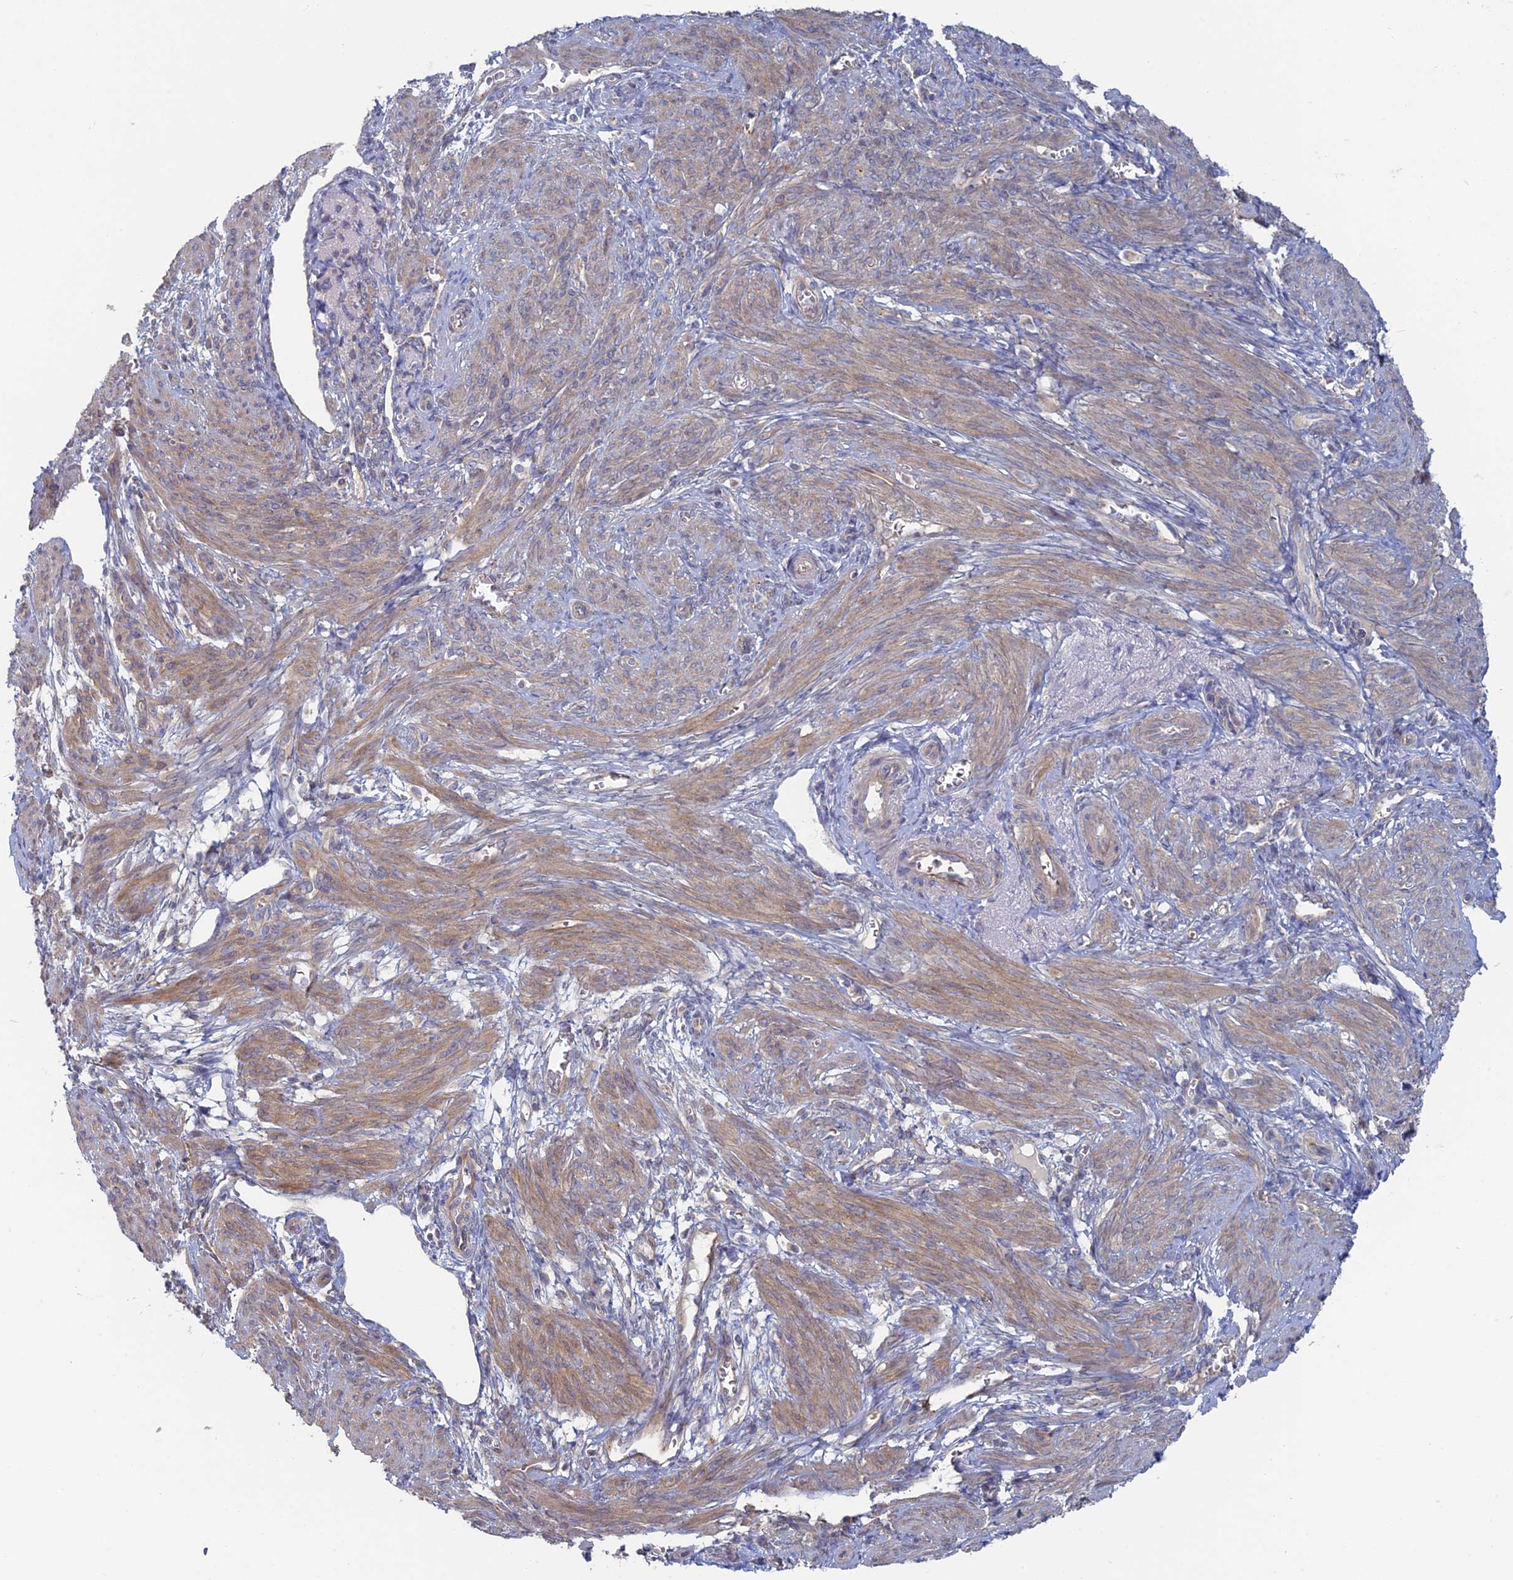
{"staining": {"intensity": "moderate", "quantity": "25%-75%", "location": "cytoplasmic/membranous"}, "tissue": "smooth muscle", "cell_type": "Smooth muscle cells", "image_type": "normal", "snomed": [{"axis": "morphology", "description": "Normal tissue, NOS"}, {"axis": "topography", "description": "Smooth muscle"}], "caption": "Immunohistochemical staining of normal human smooth muscle shows medium levels of moderate cytoplasmic/membranous staining in approximately 25%-75% of smooth muscle cells. The staining is performed using DAB (3,3'-diaminobenzidine) brown chromogen to label protein expression. The nuclei are counter-stained blue using hematoxylin.", "gene": "TBC1D30", "patient": {"sex": "female", "age": 39}}